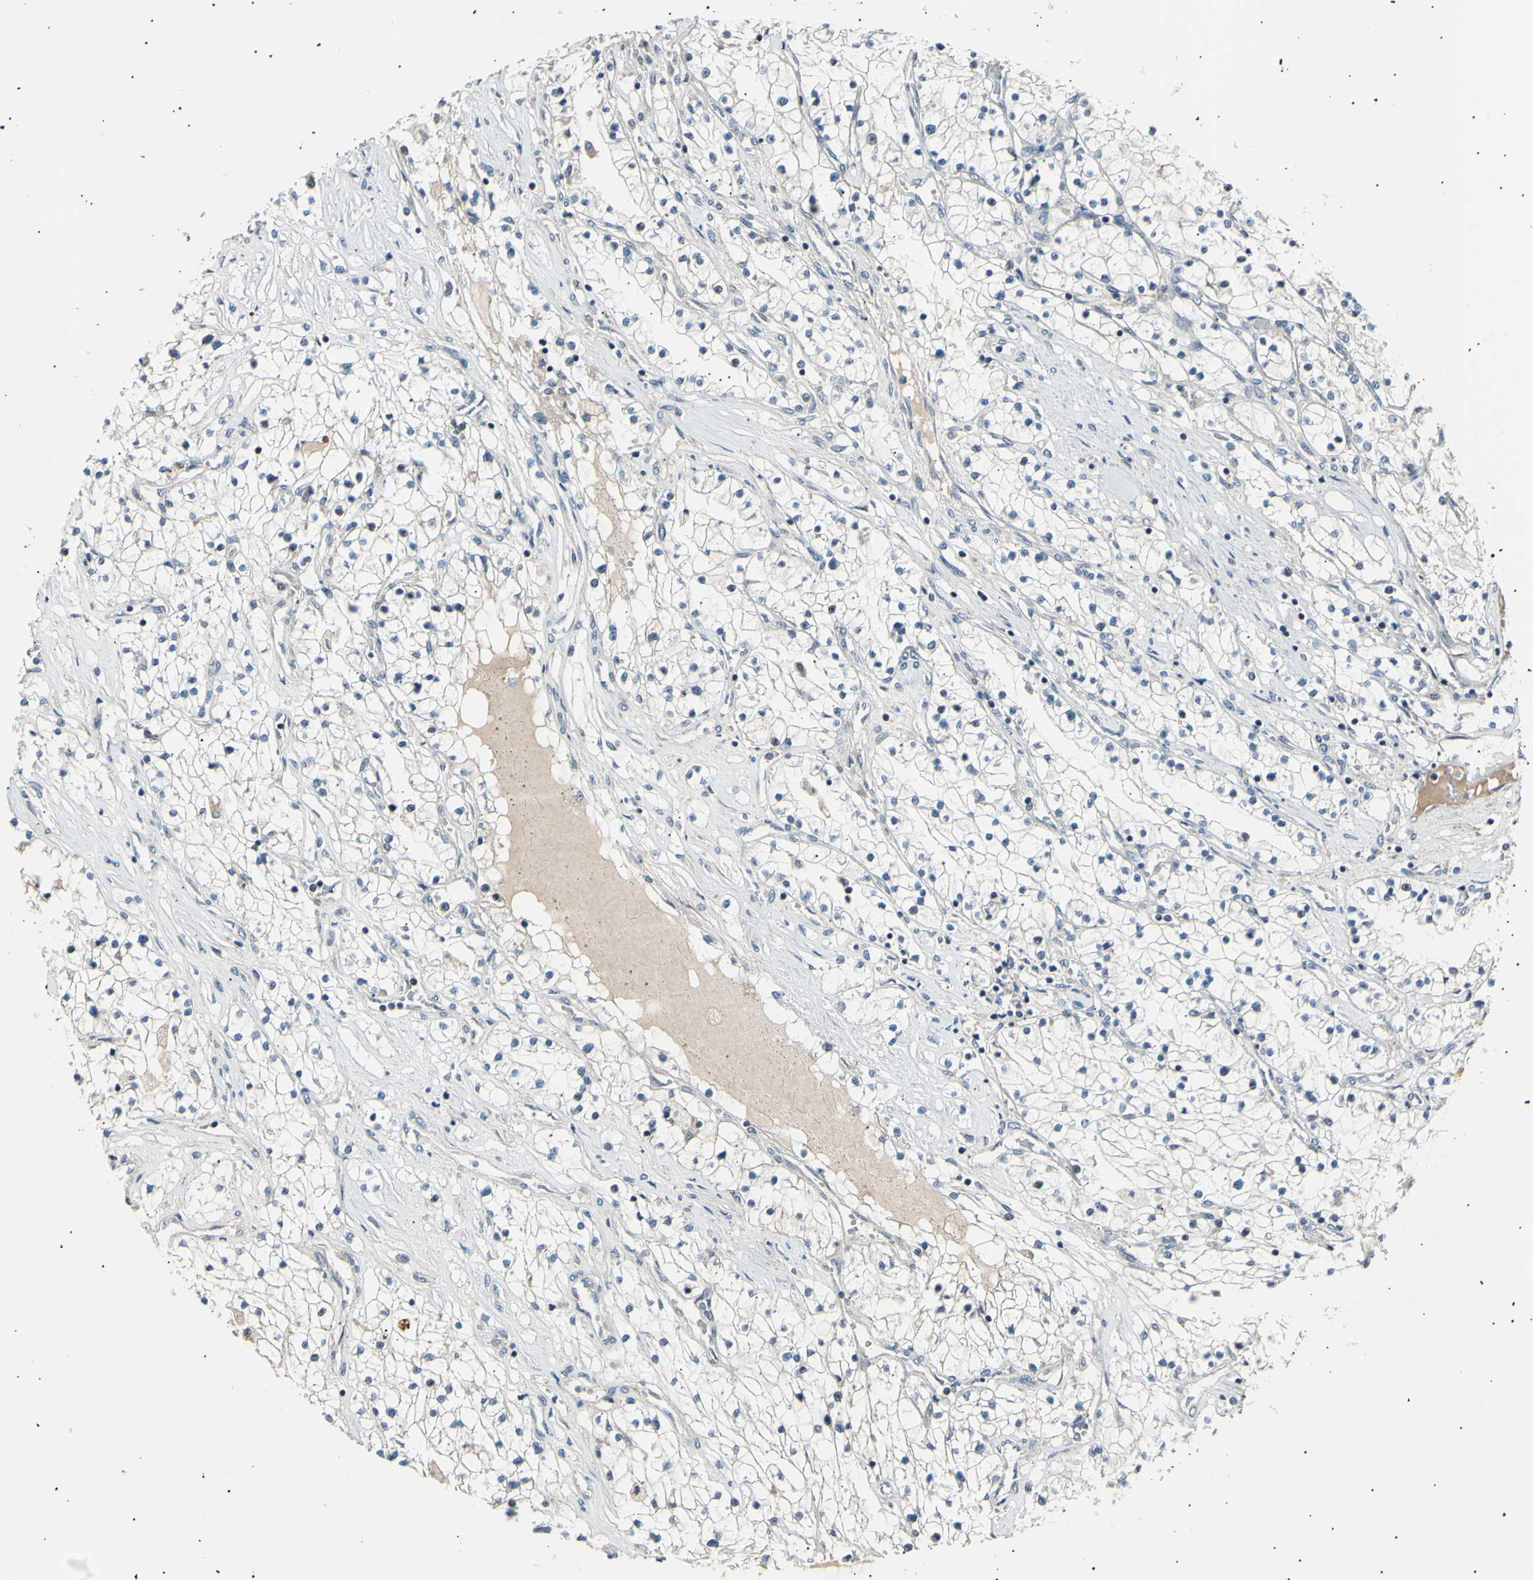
{"staining": {"intensity": "negative", "quantity": "none", "location": "none"}, "tissue": "renal cancer", "cell_type": "Tumor cells", "image_type": "cancer", "snomed": [{"axis": "morphology", "description": "Adenocarcinoma, NOS"}, {"axis": "topography", "description": "Kidney"}], "caption": "An immunohistochemistry (IHC) micrograph of renal adenocarcinoma is shown. There is no staining in tumor cells of renal adenocarcinoma.", "gene": "ITGA6", "patient": {"sex": "male", "age": 68}}